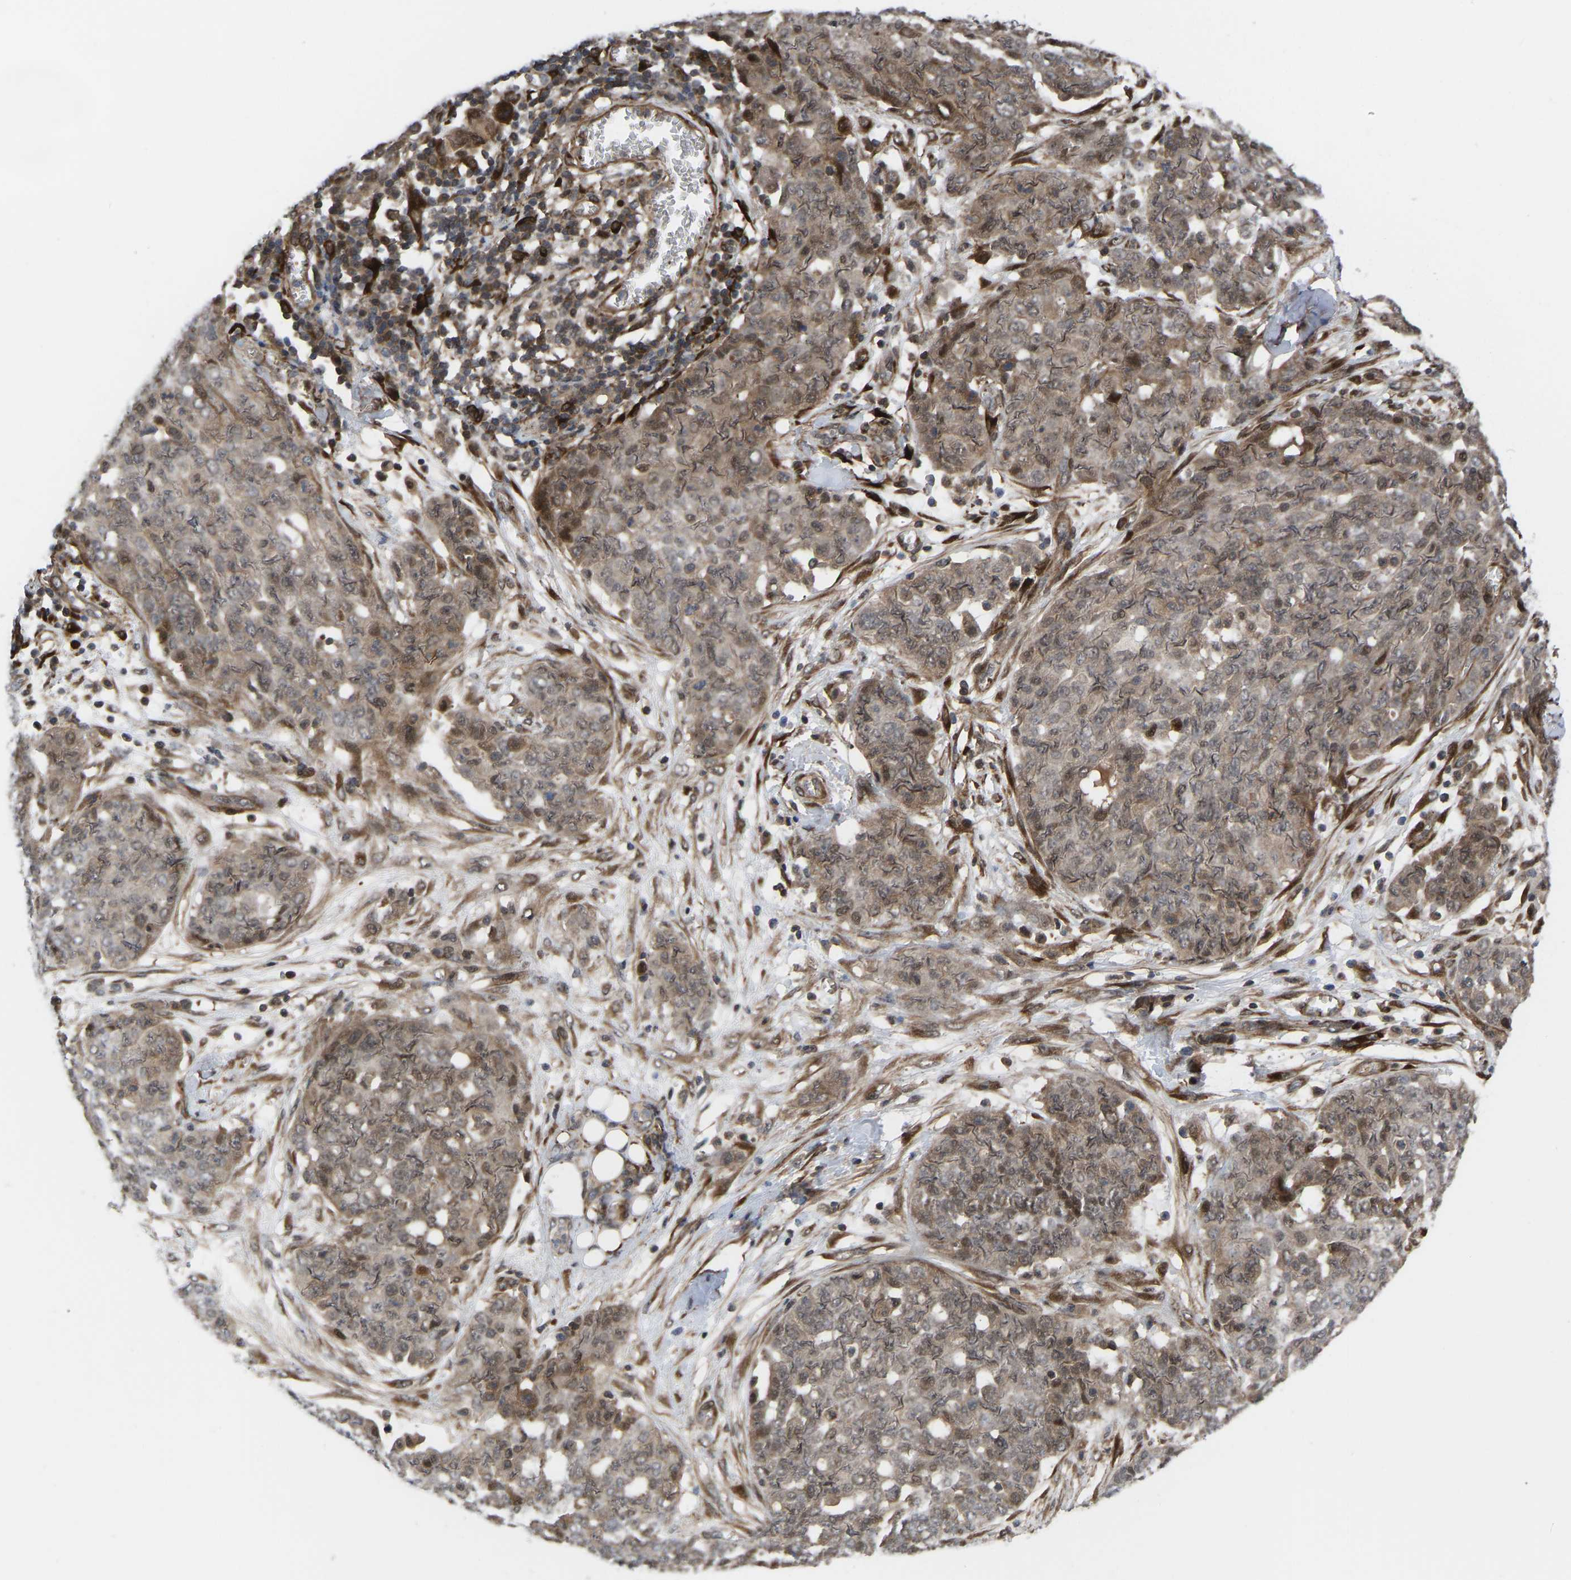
{"staining": {"intensity": "moderate", "quantity": ">75%", "location": "cytoplasmic/membranous,nuclear"}, "tissue": "ovarian cancer", "cell_type": "Tumor cells", "image_type": "cancer", "snomed": [{"axis": "morphology", "description": "Cystadenocarcinoma, serous, NOS"}, {"axis": "topography", "description": "Soft tissue"}, {"axis": "topography", "description": "Ovary"}], "caption": "A micrograph of human ovarian cancer stained for a protein shows moderate cytoplasmic/membranous and nuclear brown staining in tumor cells.", "gene": "CYP7B1", "patient": {"sex": "female", "age": 57}}